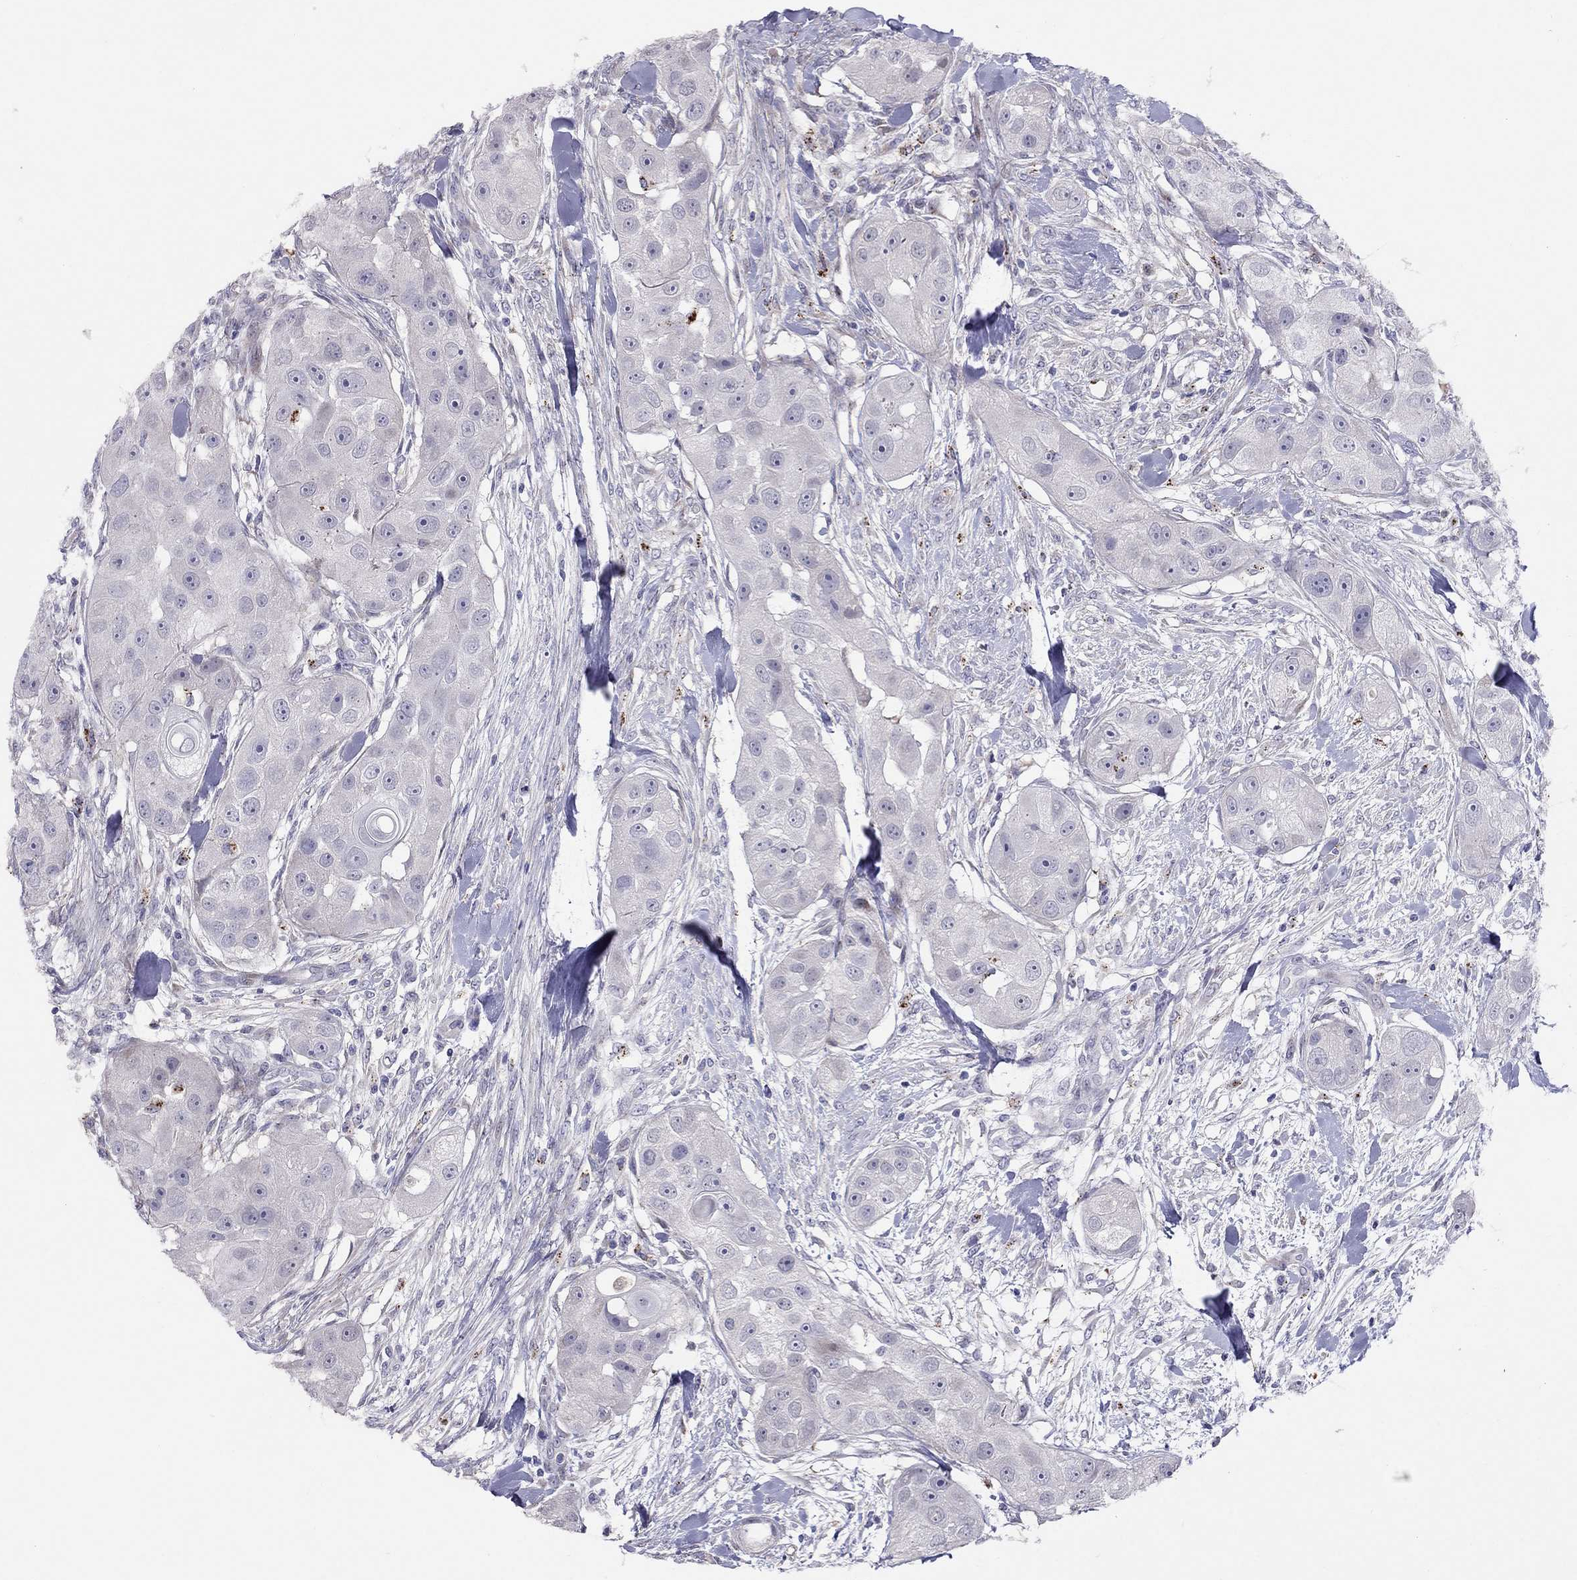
{"staining": {"intensity": "negative", "quantity": "none", "location": "none"}, "tissue": "head and neck cancer", "cell_type": "Tumor cells", "image_type": "cancer", "snomed": [{"axis": "morphology", "description": "Squamous cell carcinoma, NOS"}, {"axis": "topography", "description": "Head-Neck"}], "caption": "IHC photomicrograph of neoplastic tissue: squamous cell carcinoma (head and neck) stained with DAB displays no significant protein expression in tumor cells.", "gene": "MAGEB4", "patient": {"sex": "male", "age": 51}}